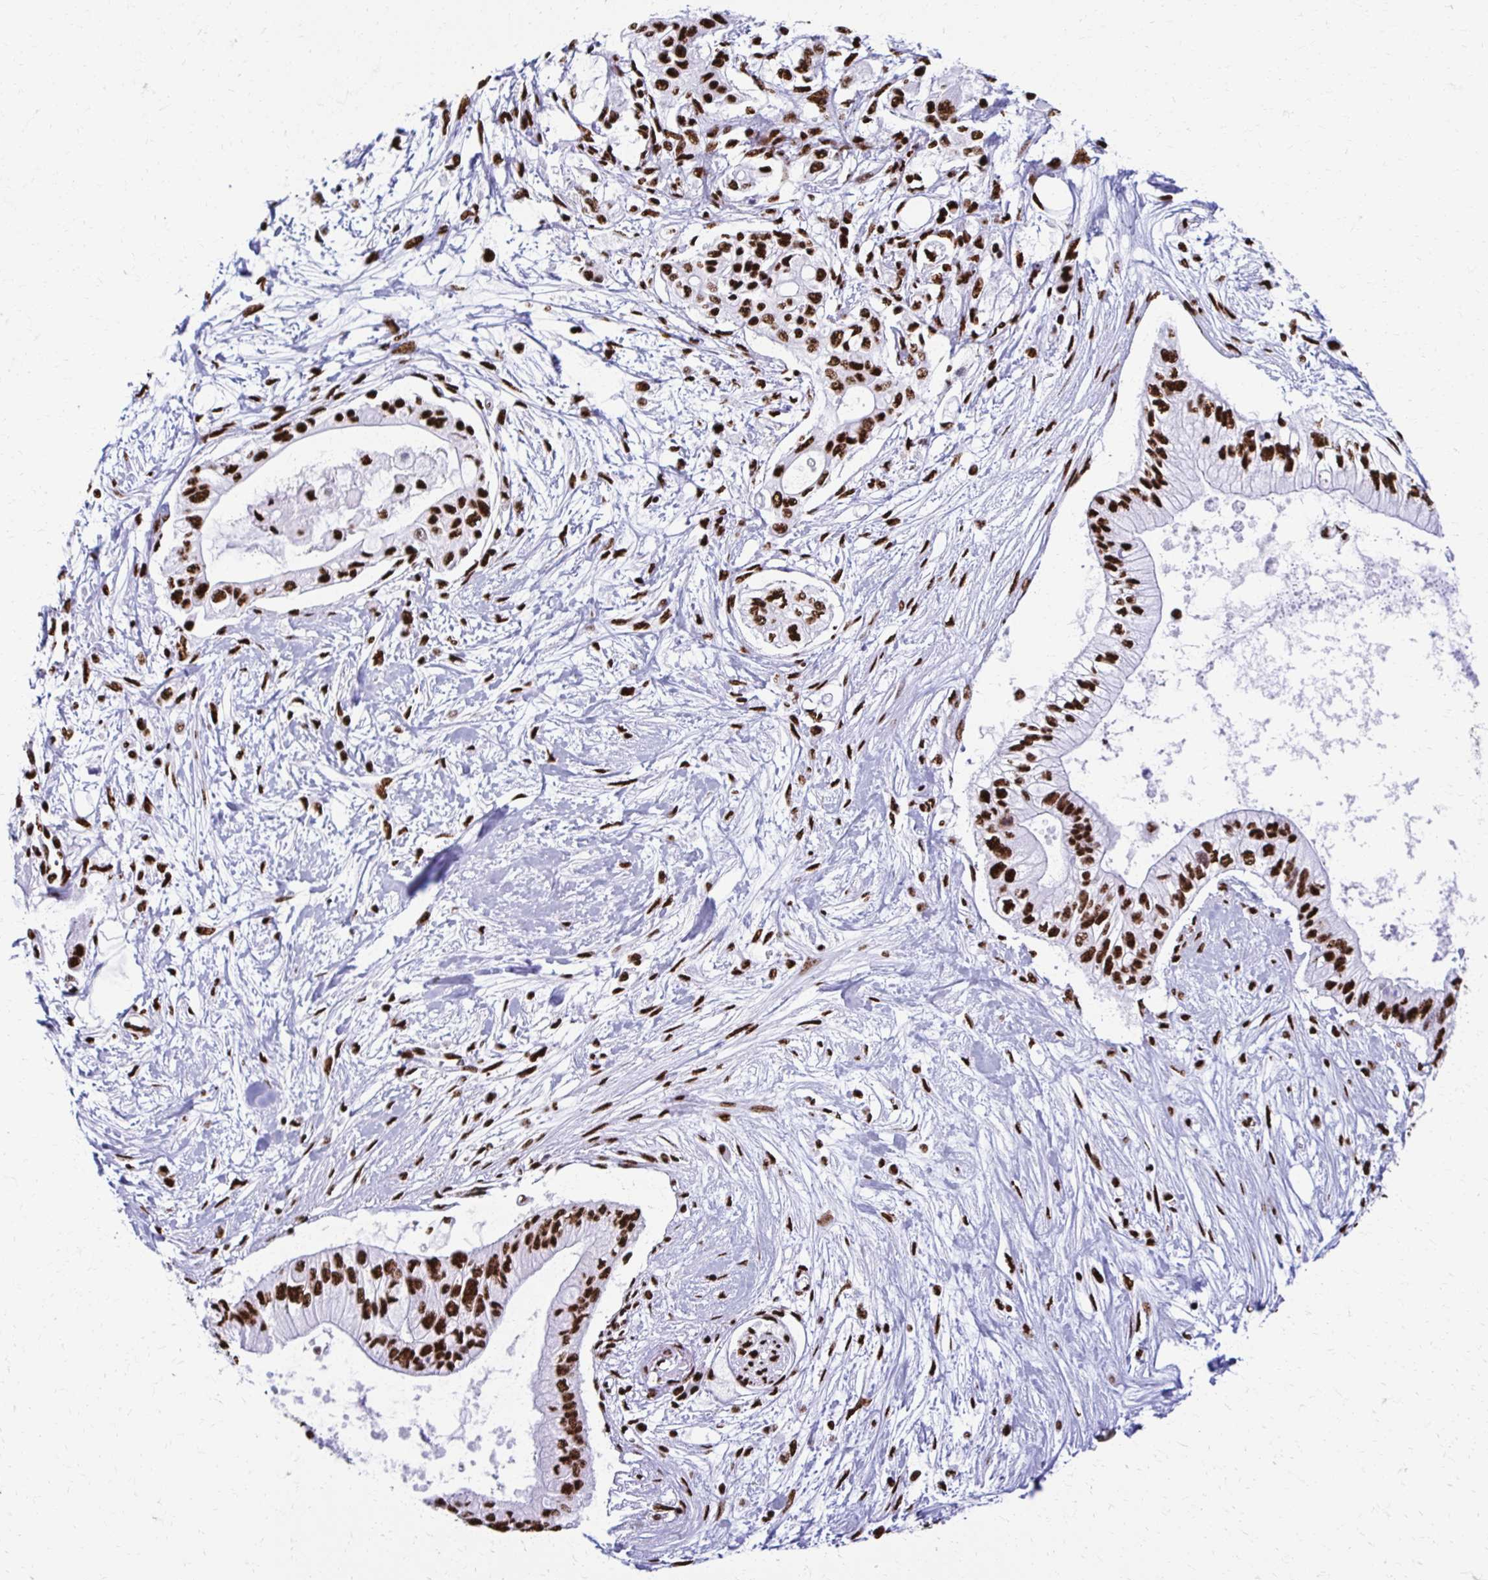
{"staining": {"intensity": "strong", "quantity": ">75%", "location": "nuclear"}, "tissue": "pancreatic cancer", "cell_type": "Tumor cells", "image_type": "cancer", "snomed": [{"axis": "morphology", "description": "Adenocarcinoma, NOS"}, {"axis": "topography", "description": "Pancreas"}], "caption": "A brown stain labels strong nuclear expression of a protein in human adenocarcinoma (pancreatic) tumor cells. (Stains: DAB in brown, nuclei in blue, Microscopy: brightfield microscopy at high magnification).", "gene": "NONO", "patient": {"sex": "female", "age": 77}}